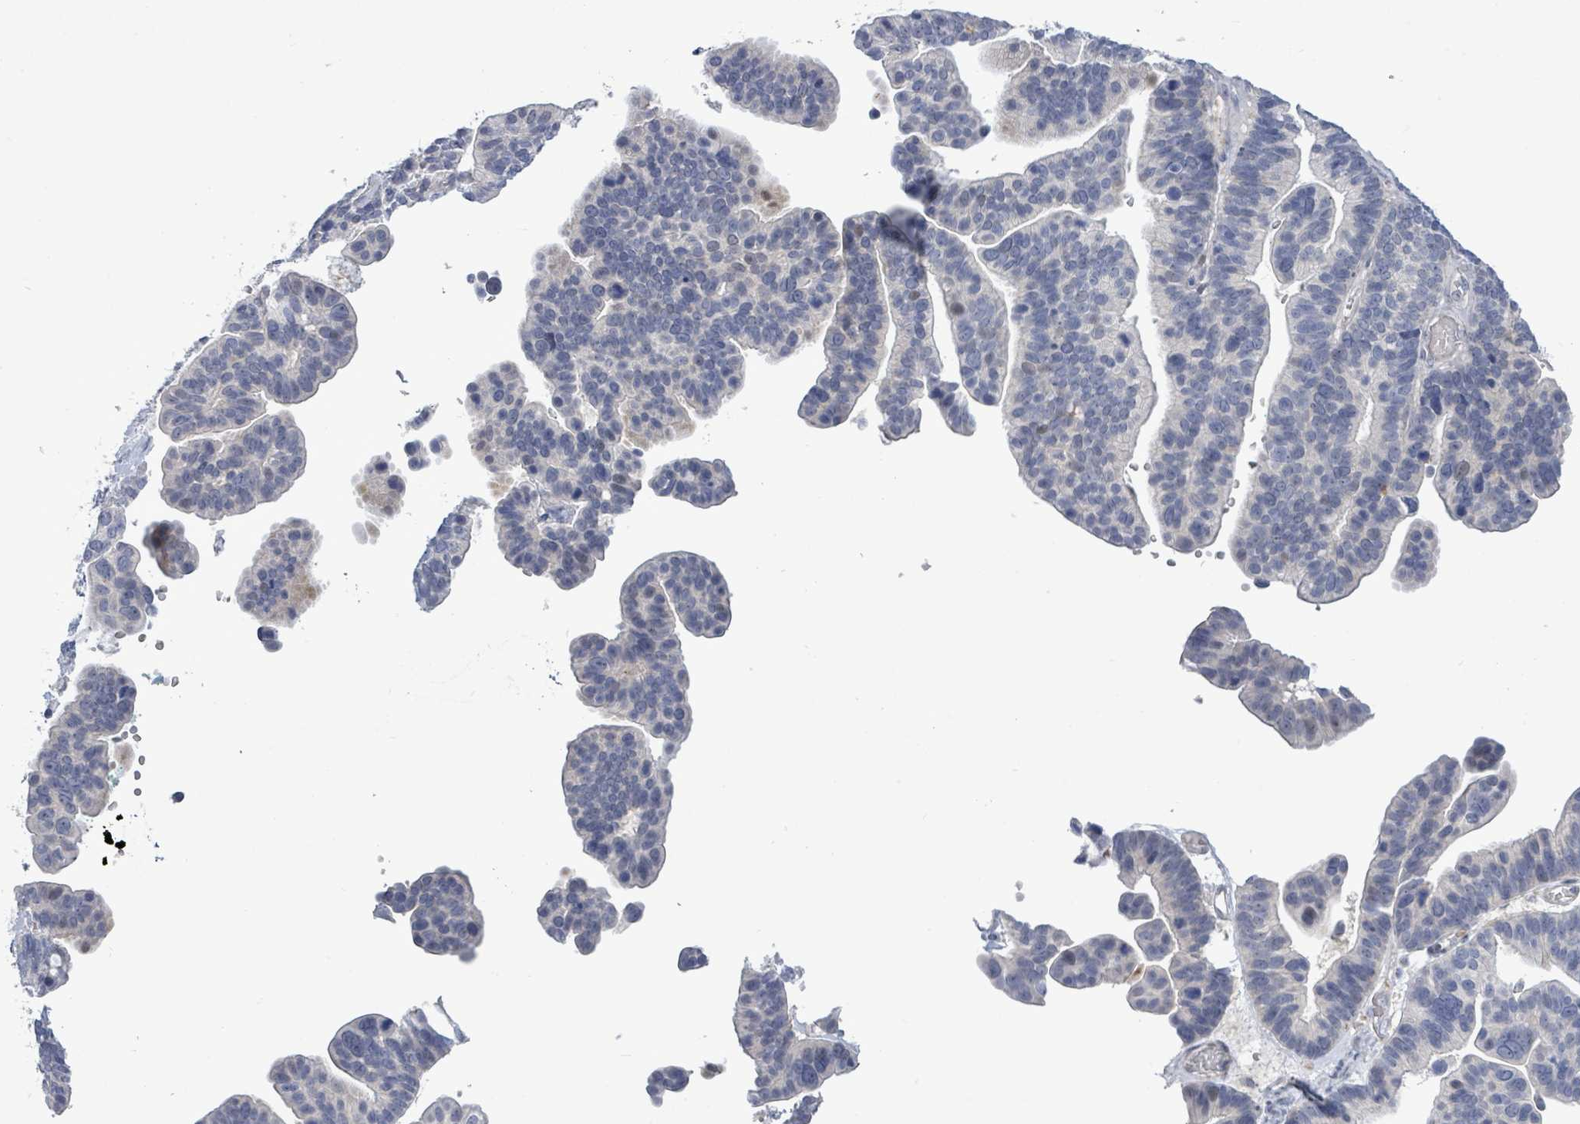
{"staining": {"intensity": "negative", "quantity": "none", "location": "none"}, "tissue": "ovarian cancer", "cell_type": "Tumor cells", "image_type": "cancer", "snomed": [{"axis": "morphology", "description": "Cystadenocarcinoma, serous, NOS"}, {"axis": "topography", "description": "Ovary"}], "caption": "An immunohistochemistry (IHC) photomicrograph of ovarian cancer is shown. There is no staining in tumor cells of ovarian cancer. (DAB (3,3'-diaminobenzidine) immunohistochemistry visualized using brightfield microscopy, high magnification).", "gene": "CT45A5", "patient": {"sex": "female", "age": 56}}